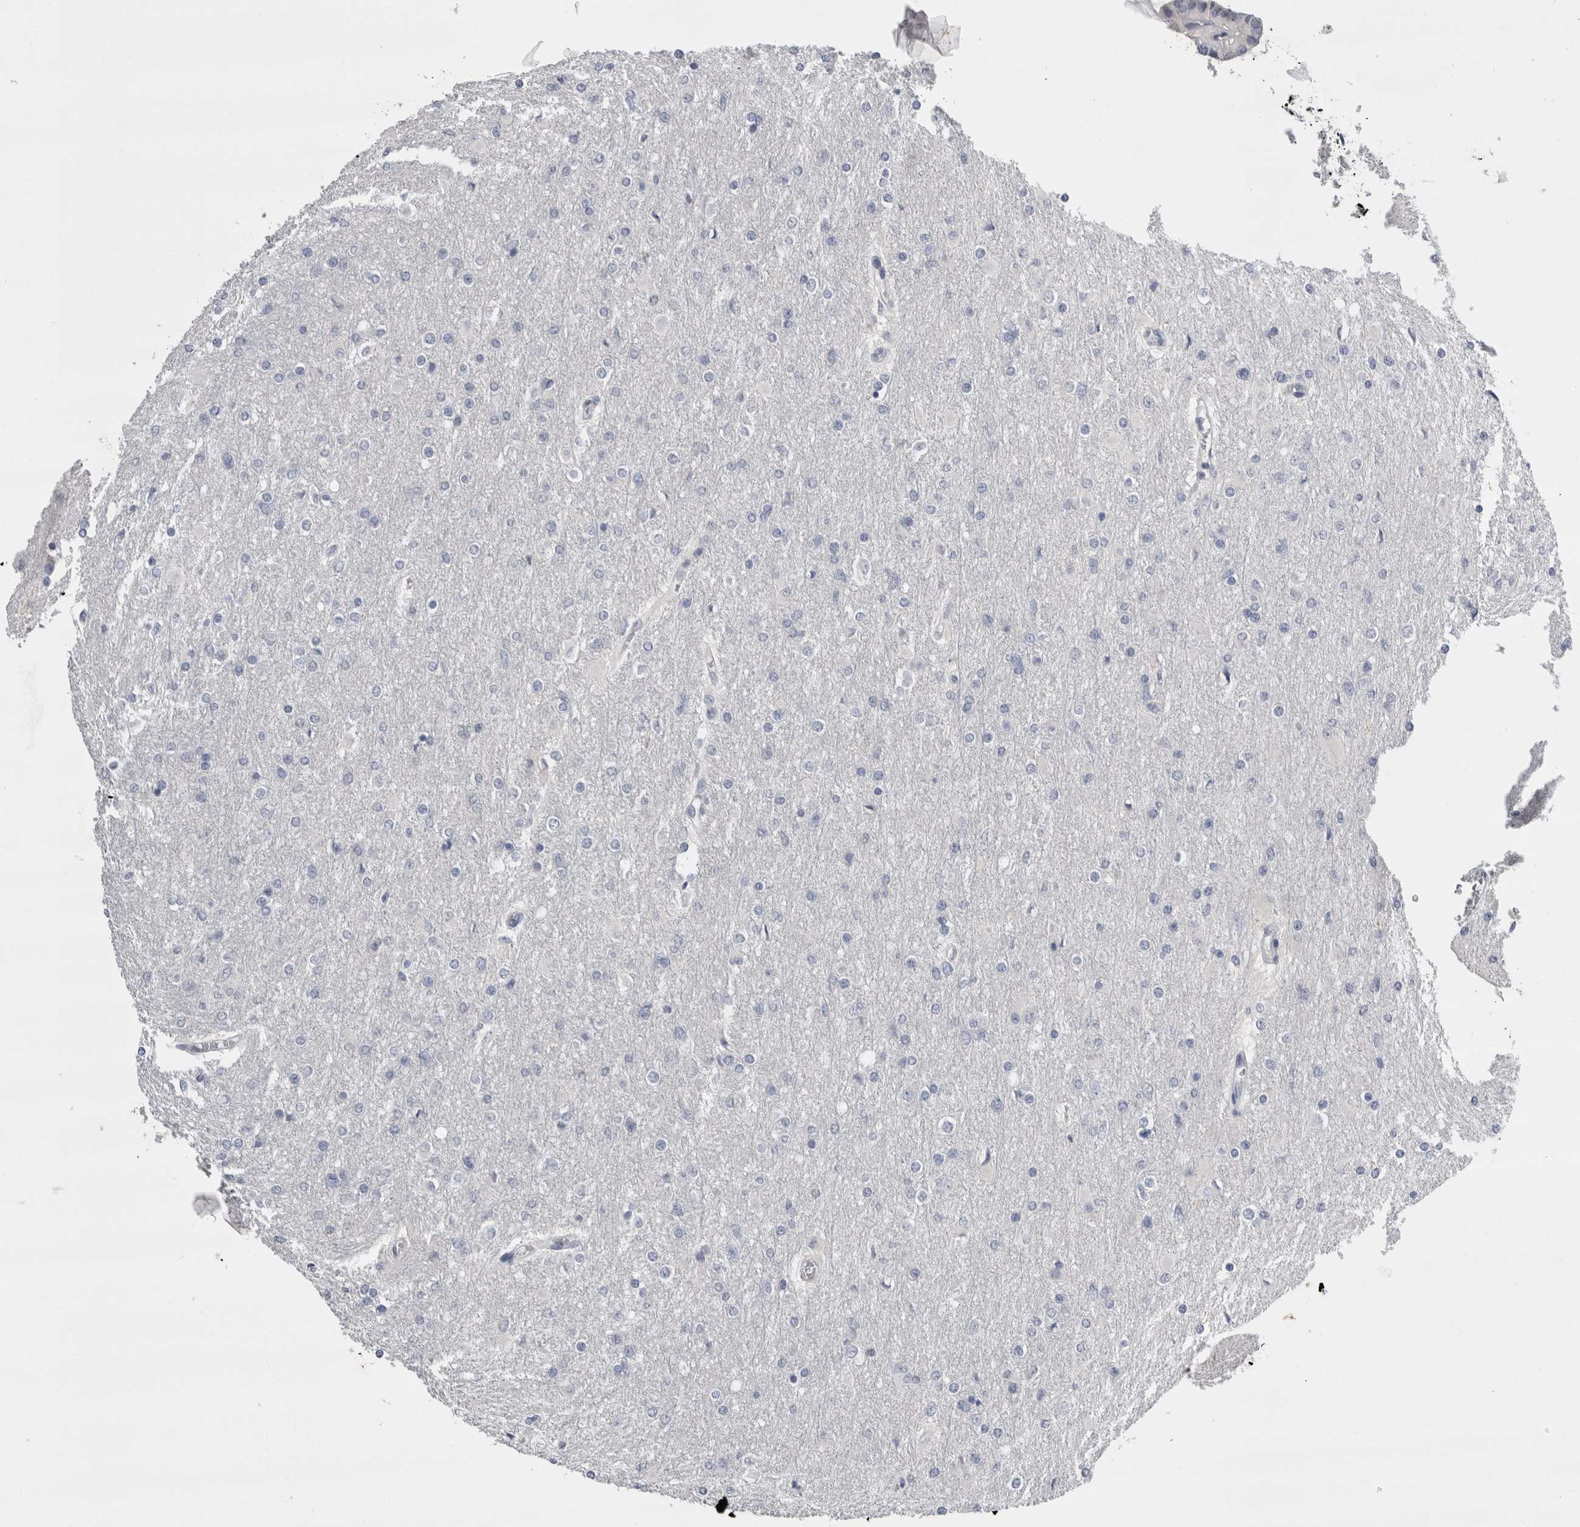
{"staining": {"intensity": "negative", "quantity": "none", "location": "none"}, "tissue": "glioma", "cell_type": "Tumor cells", "image_type": "cancer", "snomed": [{"axis": "morphology", "description": "Glioma, malignant, High grade"}, {"axis": "topography", "description": "Cerebral cortex"}], "caption": "Malignant glioma (high-grade) was stained to show a protein in brown. There is no significant staining in tumor cells.", "gene": "REG1A", "patient": {"sex": "female", "age": 36}}